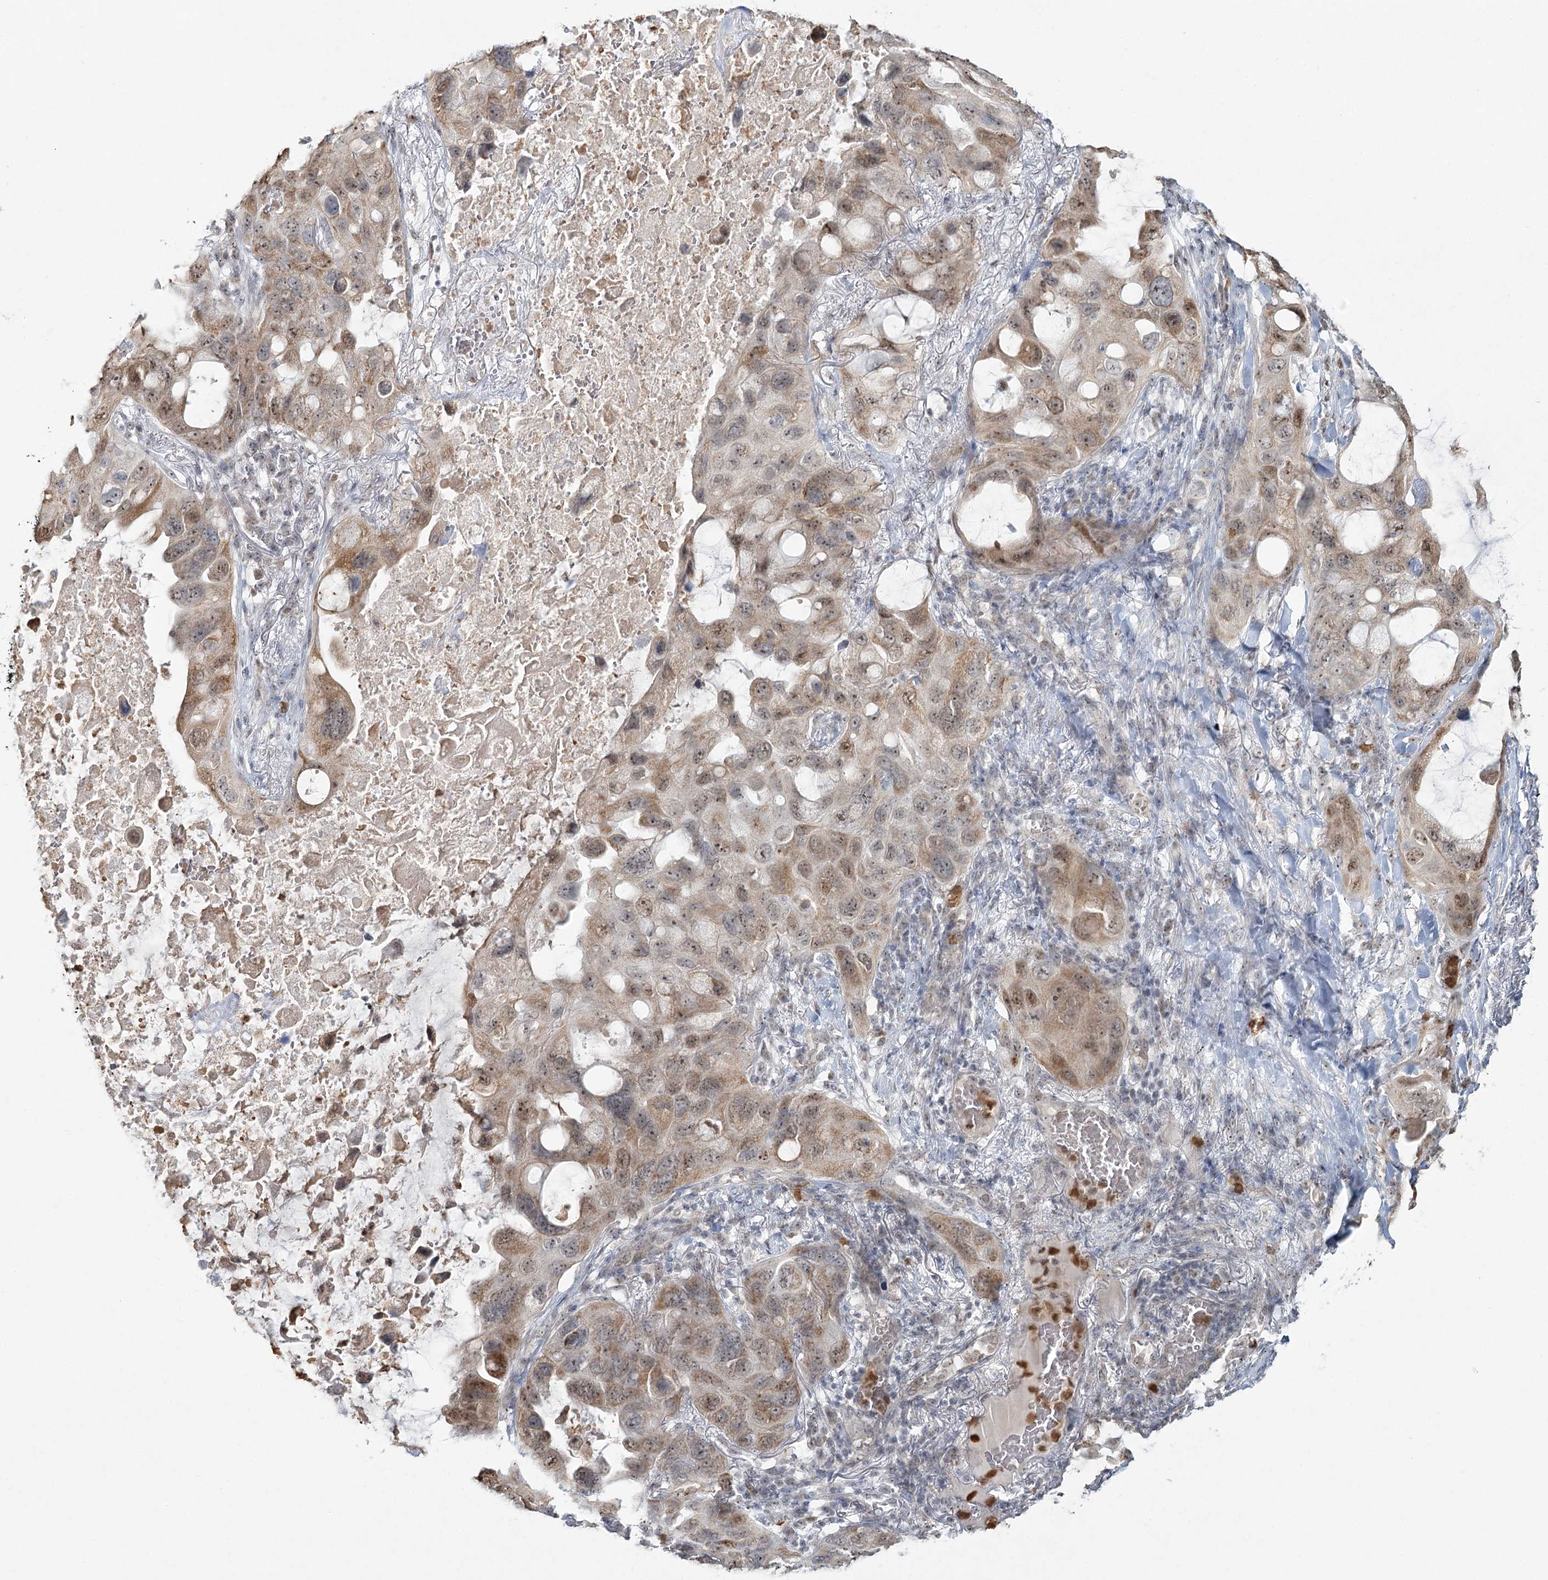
{"staining": {"intensity": "moderate", "quantity": ">75%", "location": "cytoplasmic/membranous,nuclear"}, "tissue": "lung cancer", "cell_type": "Tumor cells", "image_type": "cancer", "snomed": [{"axis": "morphology", "description": "Squamous cell carcinoma, NOS"}, {"axis": "topography", "description": "Lung"}], "caption": "This photomicrograph displays IHC staining of lung squamous cell carcinoma, with medium moderate cytoplasmic/membranous and nuclear staining in approximately >75% of tumor cells.", "gene": "ATAD1", "patient": {"sex": "female", "age": 73}}